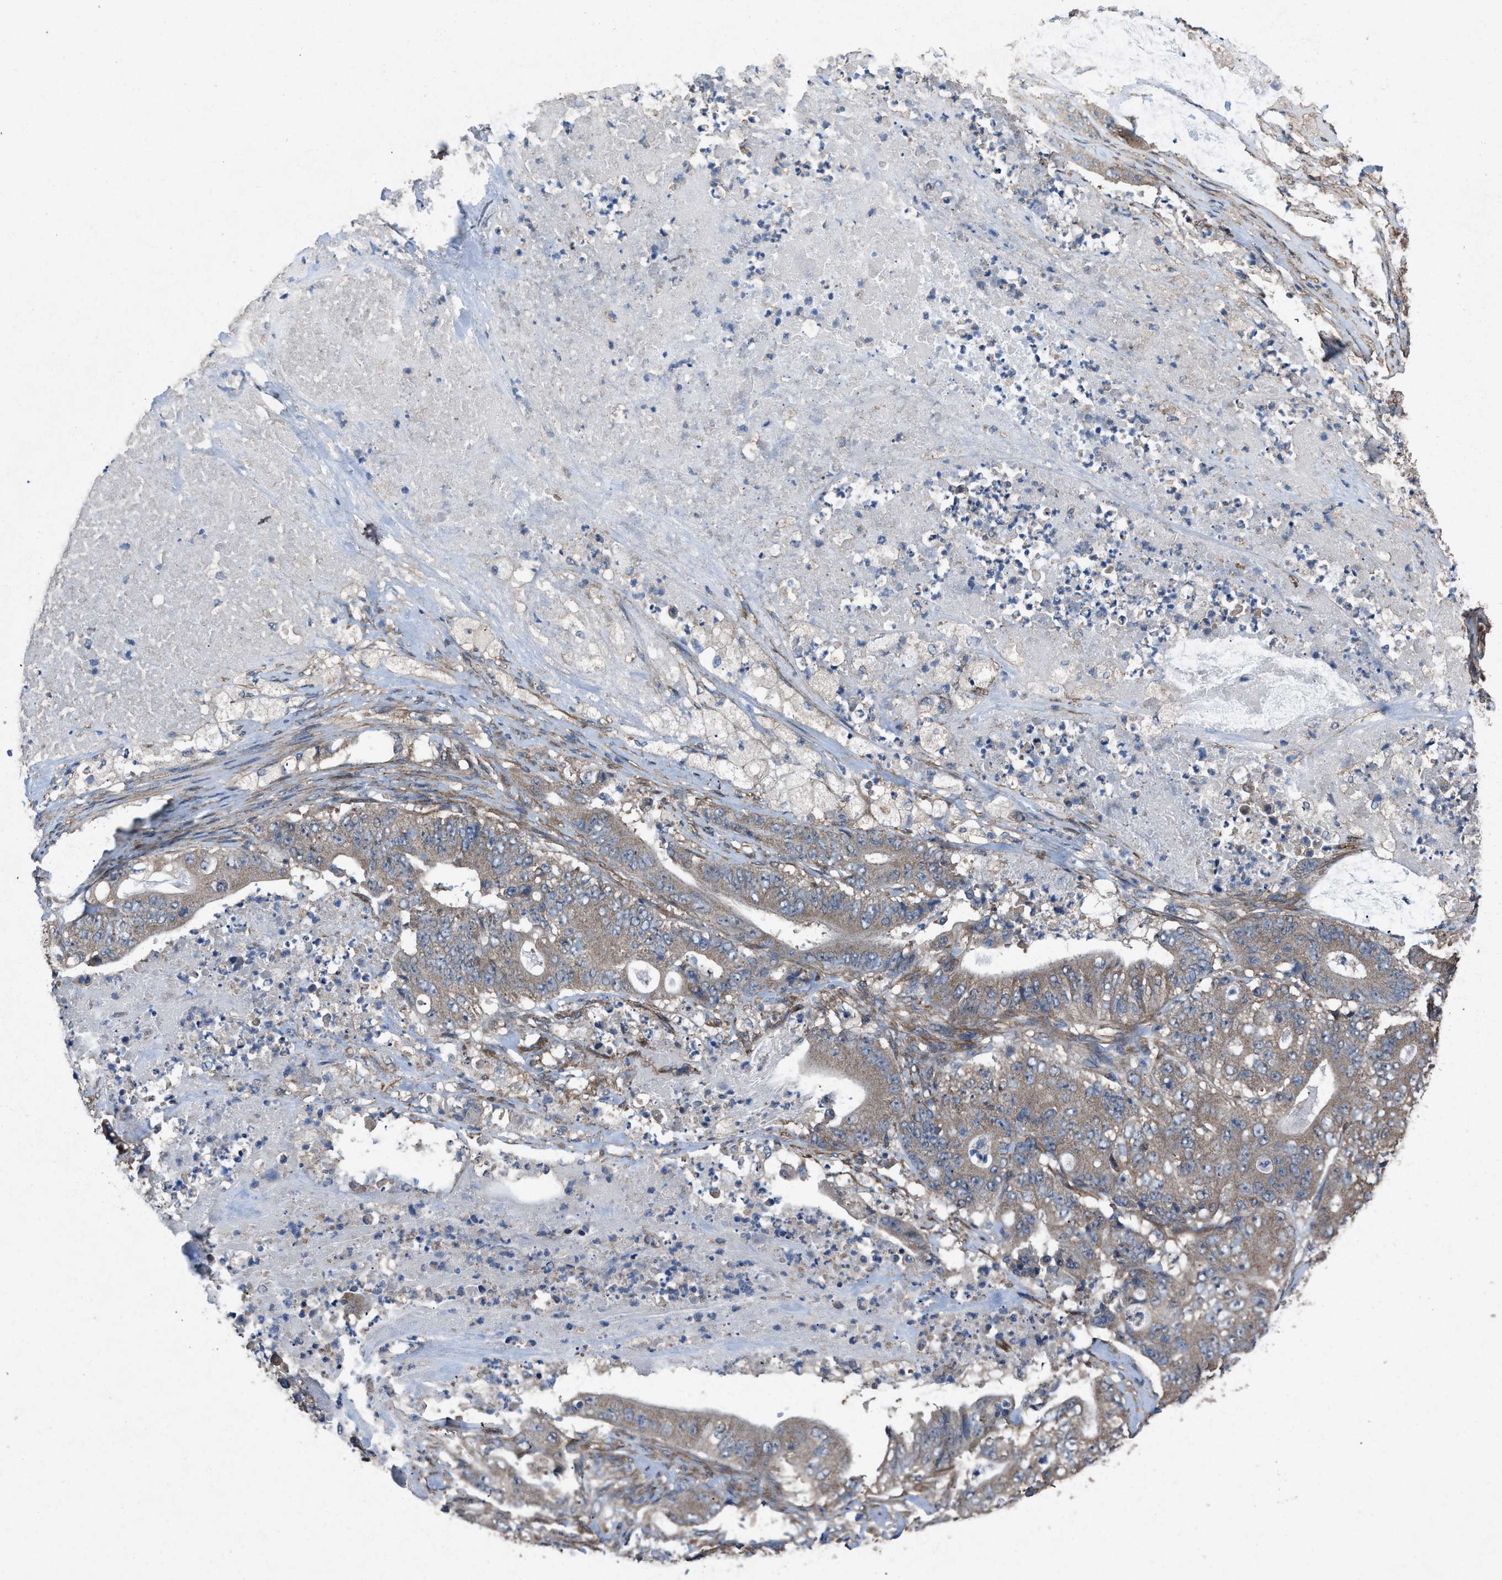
{"staining": {"intensity": "weak", "quantity": "25%-75%", "location": "cytoplasmic/membranous"}, "tissue": "stomach cancer", "cell_type": "Tumor cells", "image_type": "cancer", "snomed": [{"axis": "morphology", "description": "Adenocarcinoma, NOS"}, {"axis": "topography", "description": "Stomach"}], "caption": "High-magnification brightfield microscopy of stomach adenocarcinoma stained with DAB (brown) and counterstained with hematoxylin (blue). tumor cells exhibit weak cytoplasmic/membranous expression is appreciated in approximately25%-75% of cells. (brown staining indicates protein expression, while blue staining denotes nuclei).", "gene": "ARL6", "patient": {"sex": "female", "age": 73}}